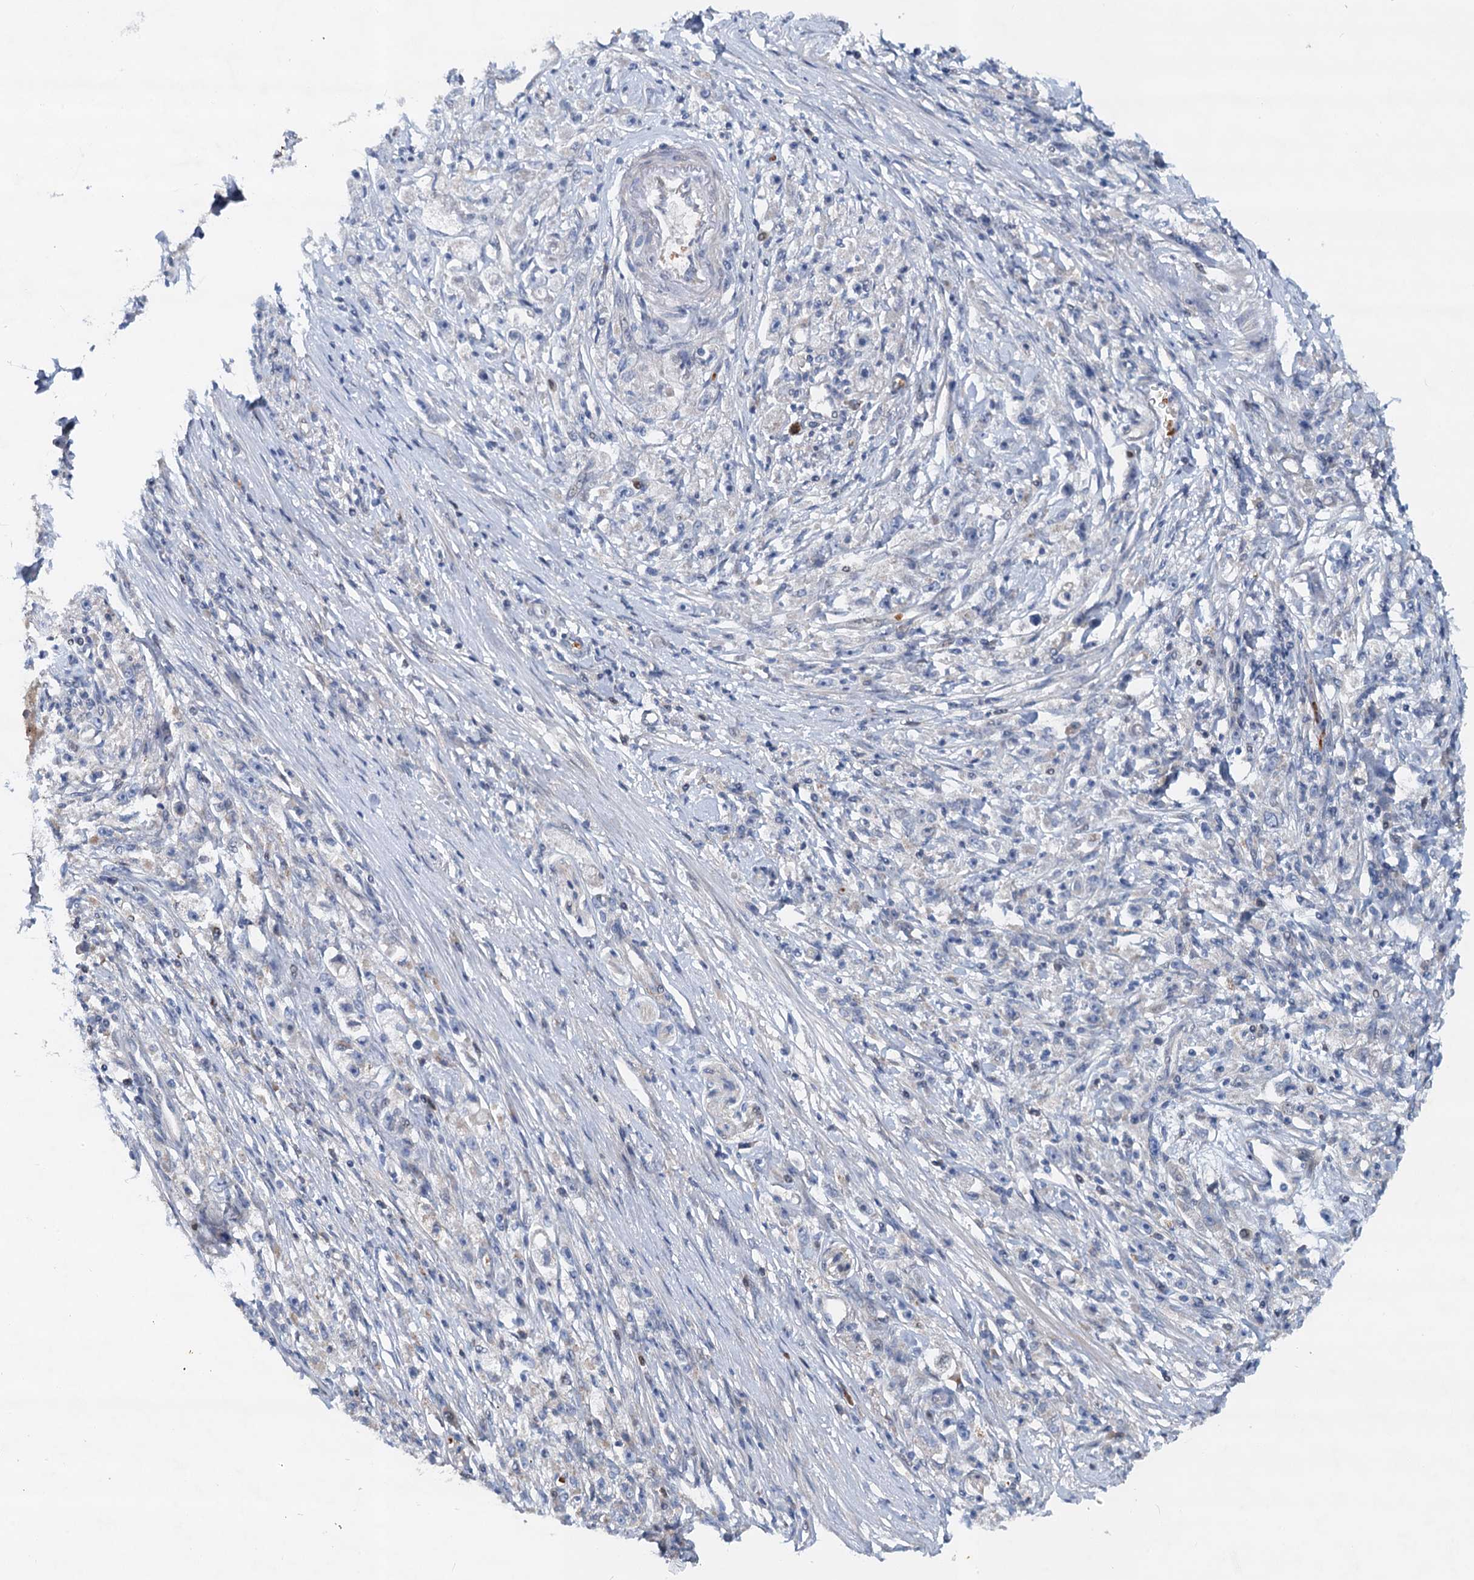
{"staining": {"intensity": "negative", "quantity": "none", "location": "none"}, "tissue": "stomach cancer", "cell_type": "Tumor cells", "image_type": "cancer", "snomed": [{"axis": "morphology", "description": "Adenocarcinoma, NOS"}, {"axis": "topography", "description": "Stomach"}], "caption": "Tumor cells are negative for protein expression in human adenocarcinoma (stomach). (DAB (3,3'-diaminobenzidine) immunohistochemistry visualized using brightfield microscopy, high magnification).", "gene": "NBEA", "patient": {"sex": "female", "age": 59}}